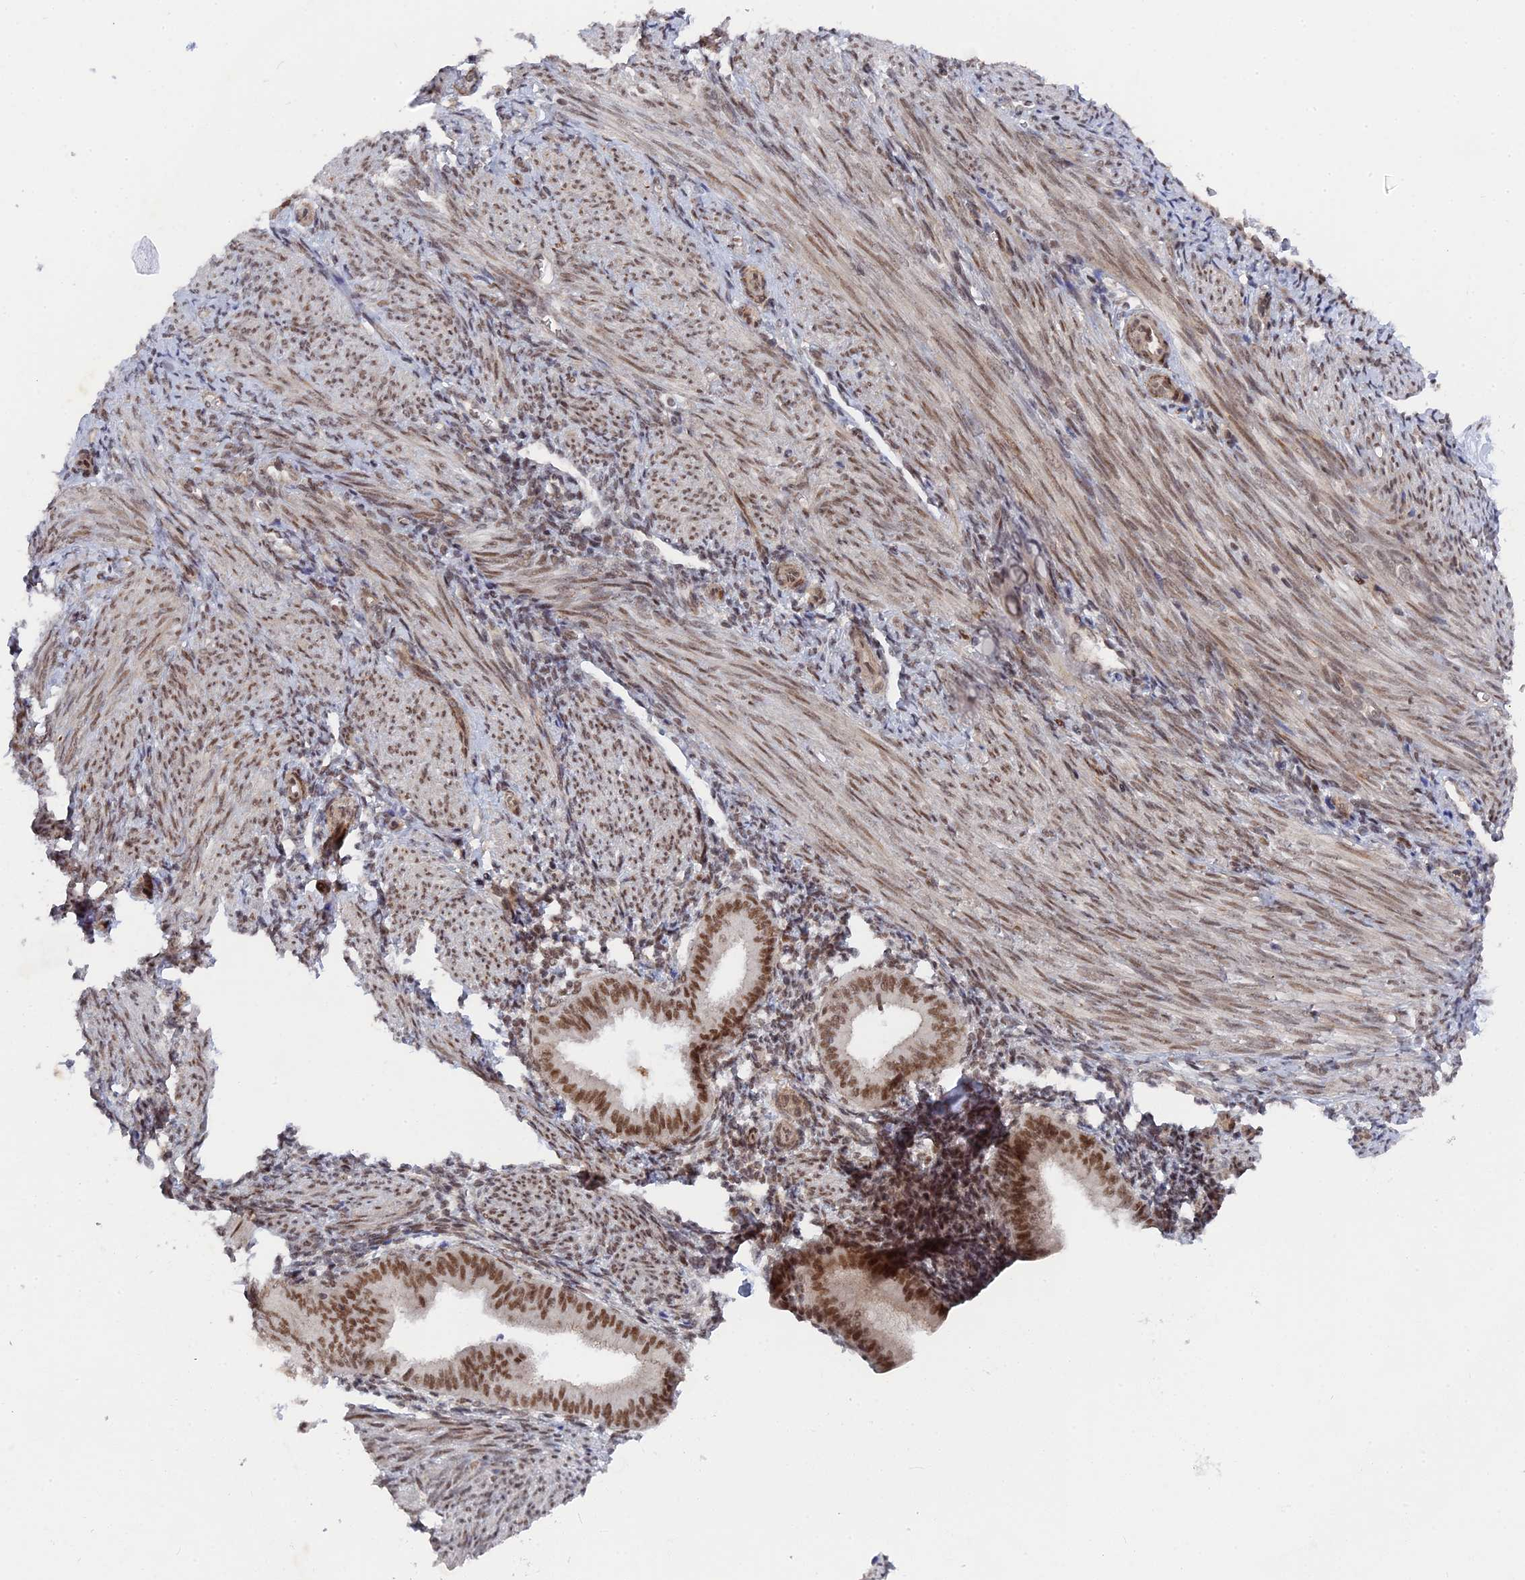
{"staining": {"intensity": "weak", "quantity": "25%-75%", "location": "nuclear"}, "tissue": "endometrium", "cell_type": "Cells in endometrial stroma", "image_type": "normal", "snomed": [{"axis": "morphology", "description": "Normal tissue, NOS"}, {"axis": "topography", "description": "Uterus"}, {"axis": "topography", "description": "Endometrium"}], "caption": "Protein staining exhibits weak nuclear staining in approximately 25%-75% of cells in endometrial stroma in unremarkable endometrium.", "gene": "CCDC85A", "patient": {"sex": "female", "age": 48}}